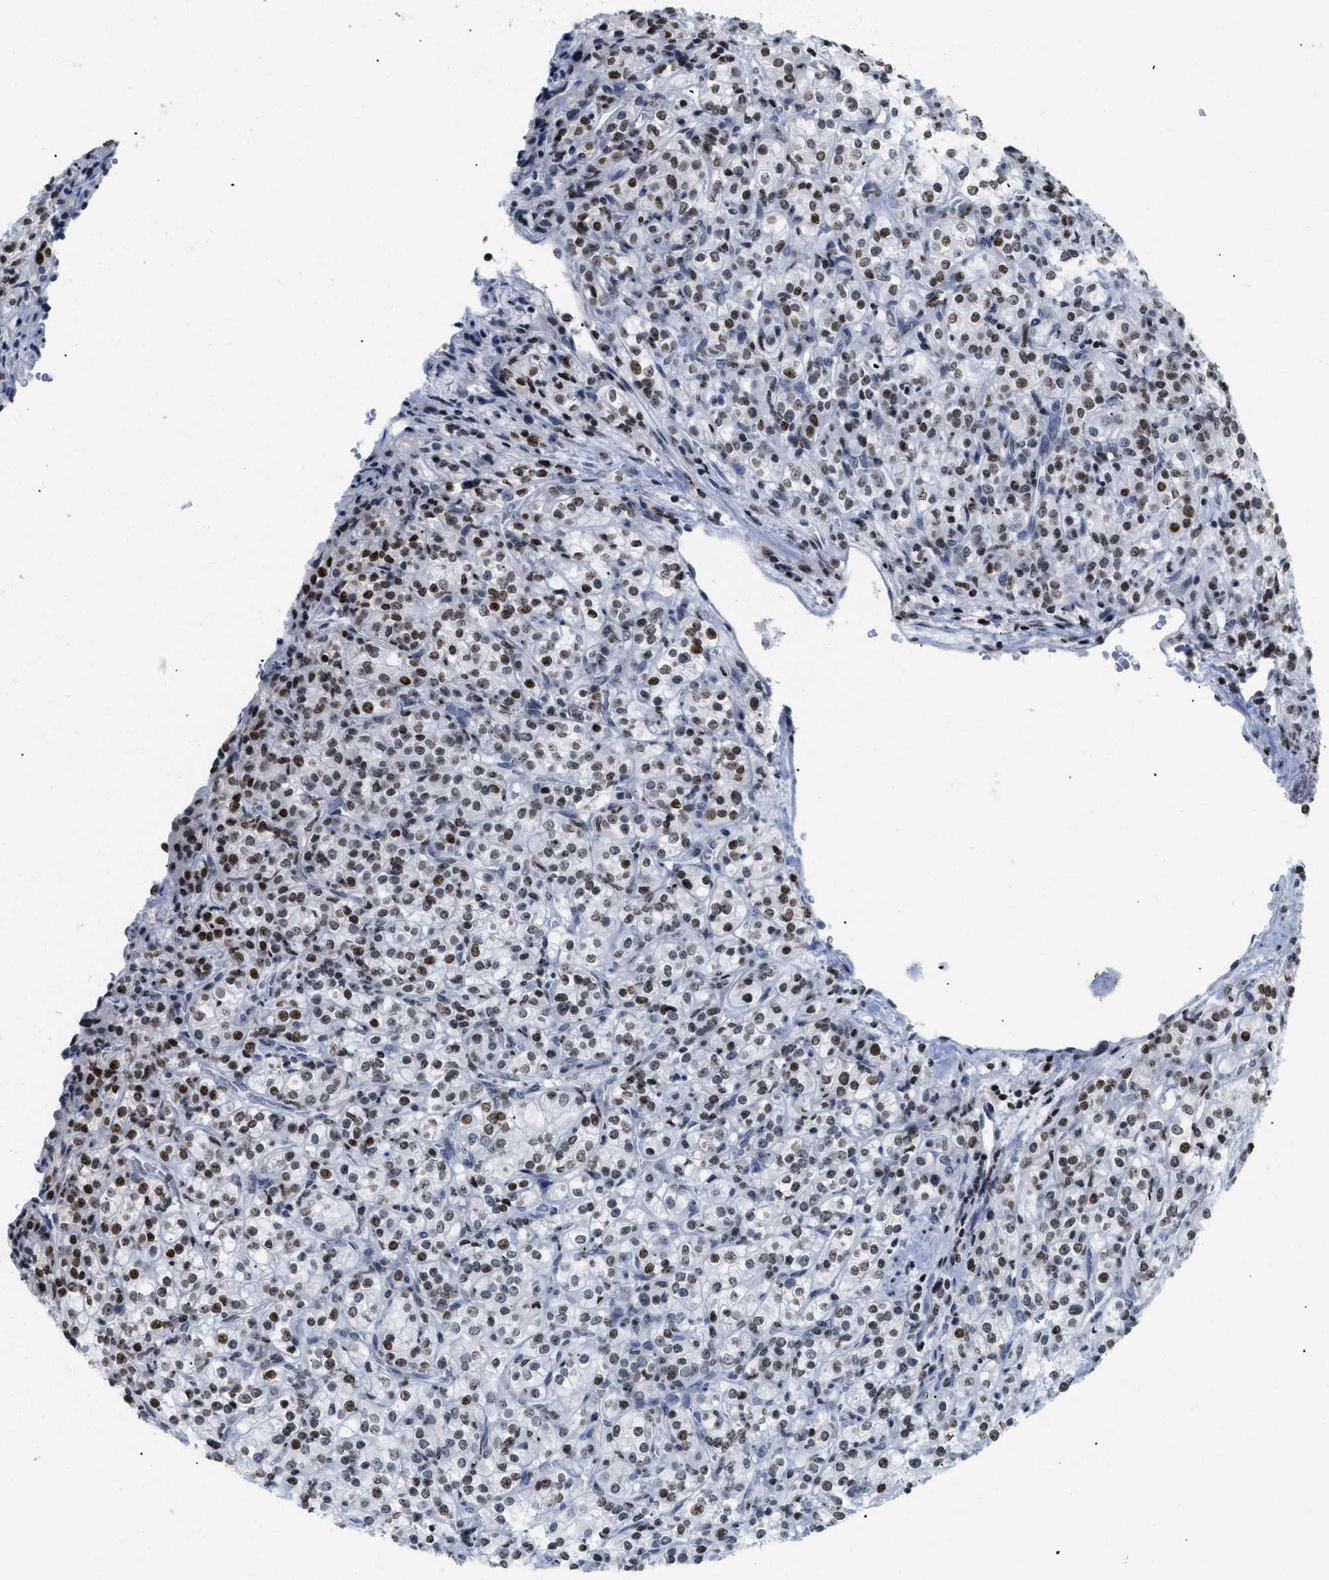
{"staining": {"intensity": "moderate", "quantity": ">75%", "location": "nuclear"}, "tissue": "renal cancer", "cell_type": "Tumor cells", "image_type": "cancer", "snomed": [{"axis": "morphology", "description": "Adenocarcinoma, NOS"}, {"axis": "topography", "description": "Kidney"}], "caption": "Tumor cells demonstrate medium levels of moderate nuclear positivity in approximately >75% of cells in human renal cancer (adenocarcinoma).", "gene": "HMGN2", "patient": {"sex": "male", "age": 77}}